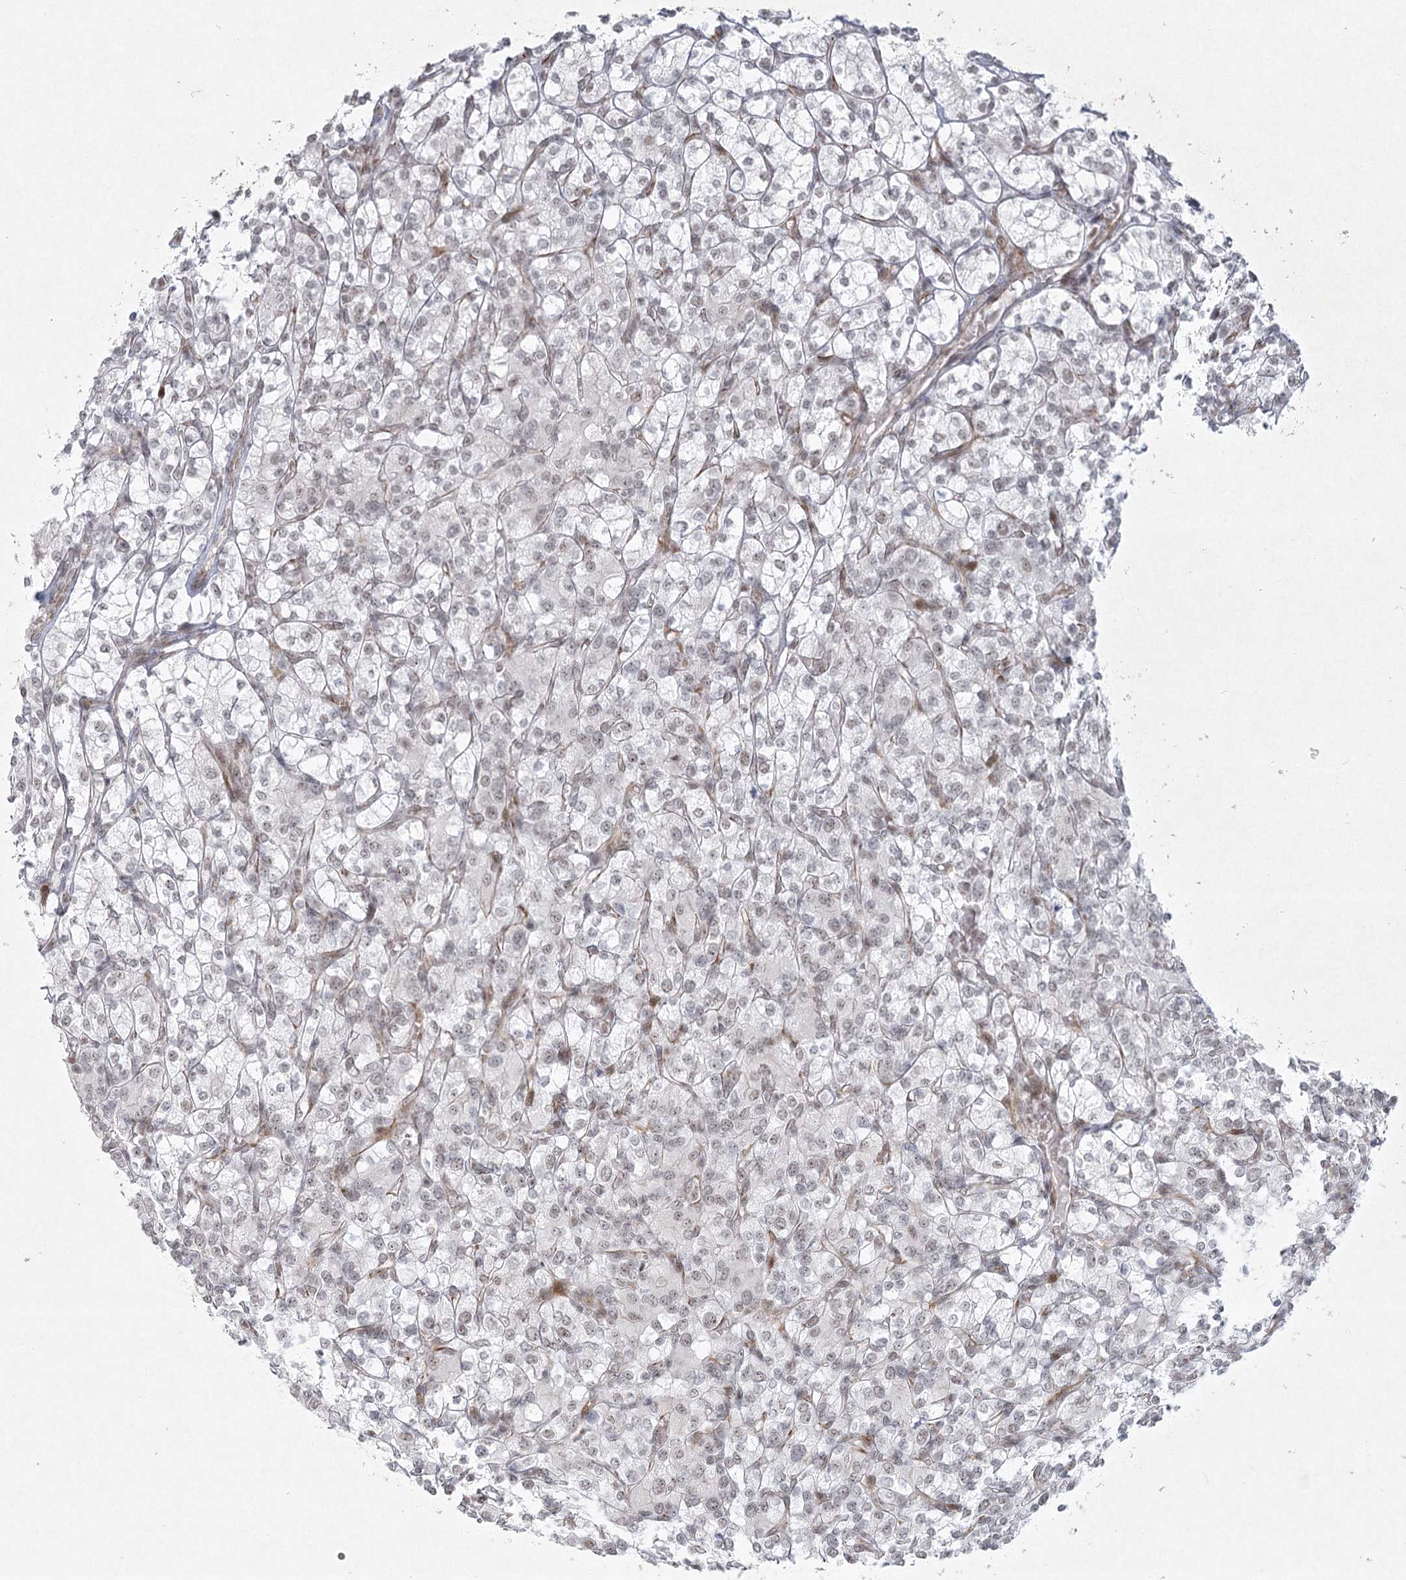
{"staining": {"intensity": "weak", "quantity": "25%-75%", "location": "nuclear"}, "tissue": "renal cancer", "cell_type": "Tumor cells", "image_type": "cancer", "snomed": [{"axis": "morphology", "description": "Adenocarcinoma, NOS"}, {"axis": "topography", "description": "Kidney"}], "caption": "IHC (DAB) staining of renal adenocarcinoma demonstrates weak nuclear protein expression in approximately 25%-75% of tumor cells. (DAB (3,3'-diaminobenzidine) IHC, brown staining for protein, blue staining for nuclei).", "gene": "U2SURP", "patient": {"sex": "male", "age": 77}}